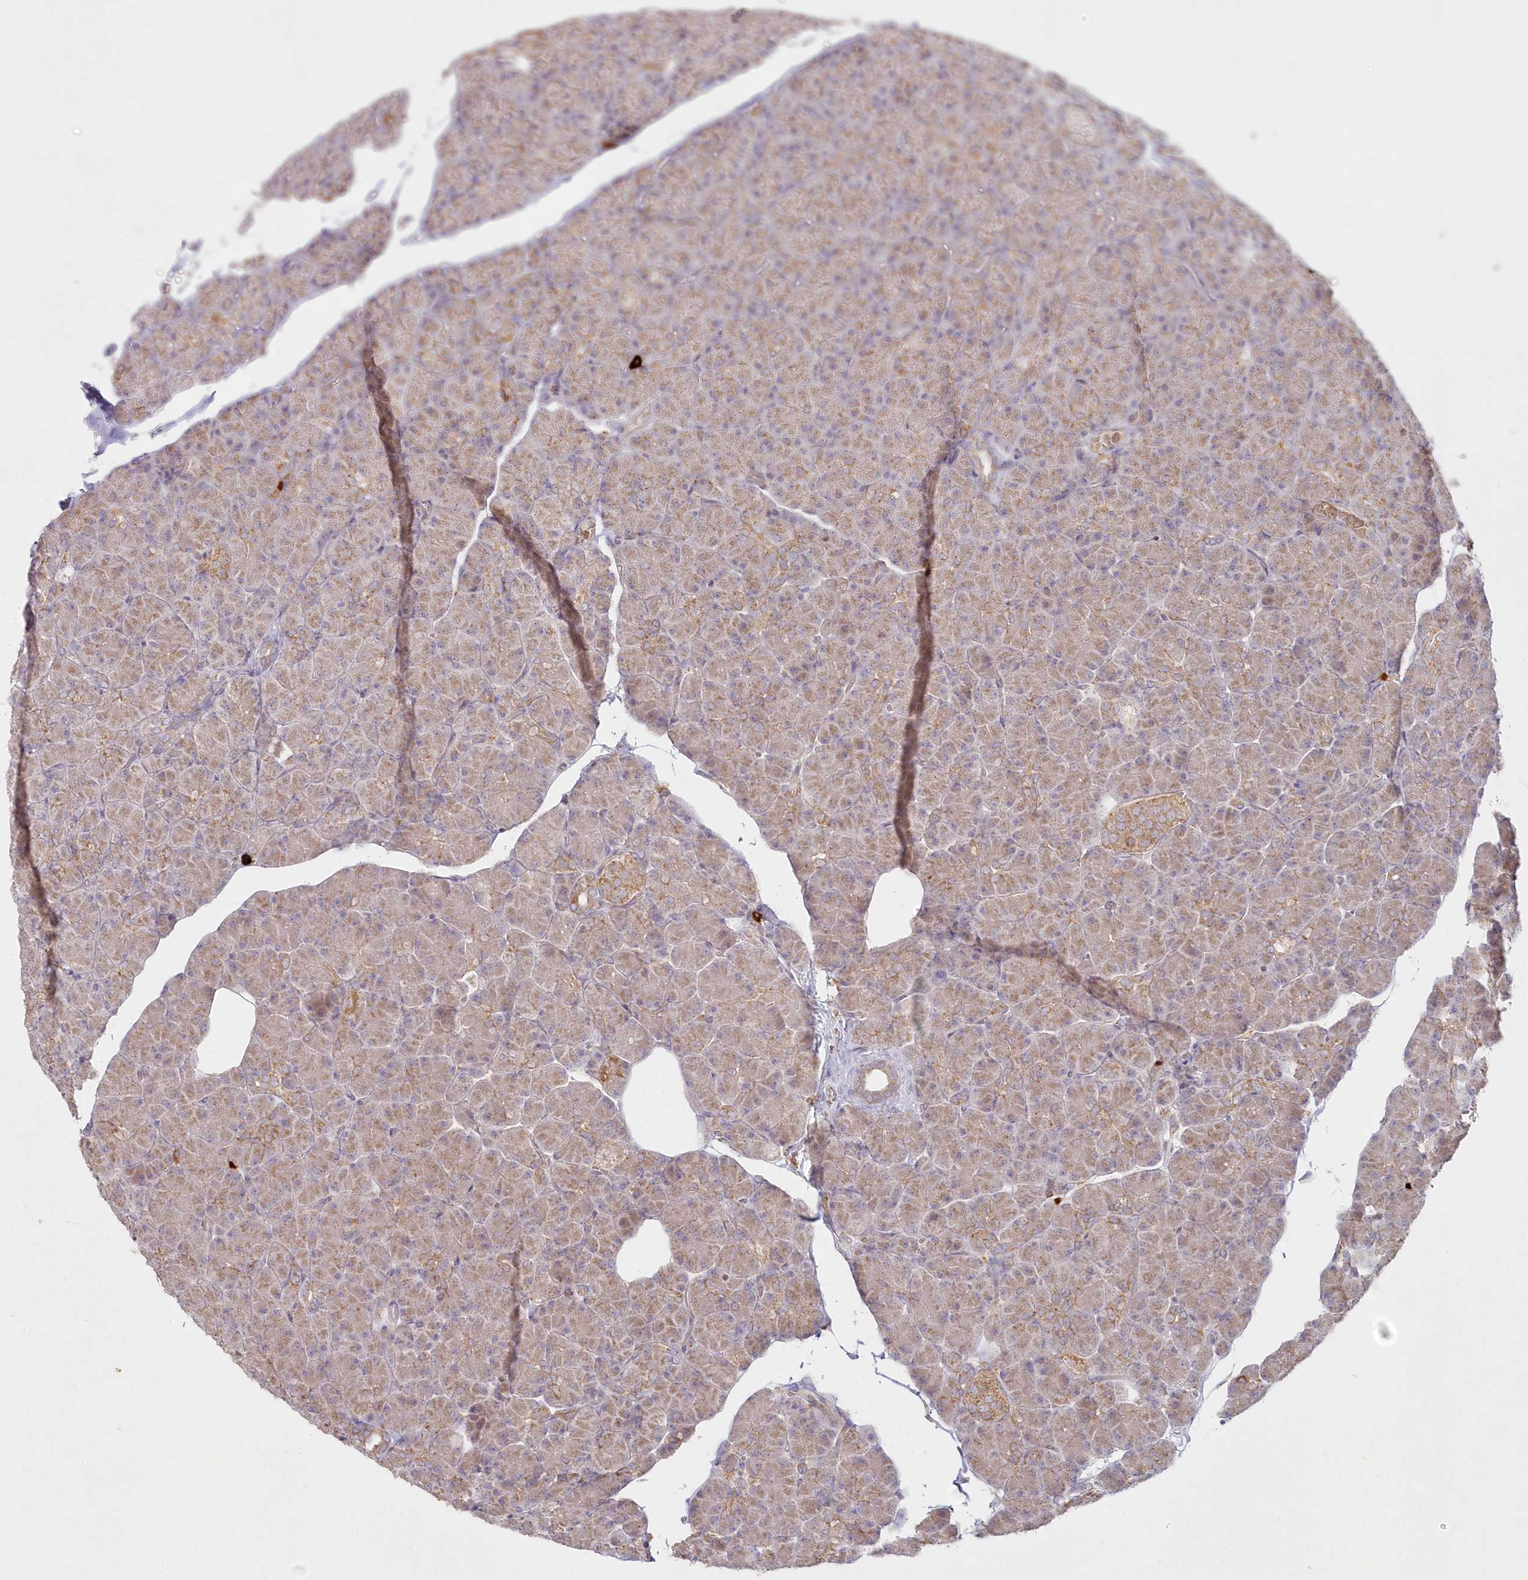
{"staining": {"intensity": "moderate", "quantity": ">75%", "location": "cytoplasmic/membranous"}, "tissue": "pancreas", "cell_type": "Exocrine glandular cells", "image_type": "normal", "snomed": [{"axis": "morphology", "description": "Normal tissue, NOS"}, {"axis": "topography", "description": "Pancreas"}], "caption": "DAB immunohistochemical staining of normal pancreas displays moderate cytoplasmic/membranous protein expression in approximately >75% of exocrine glandular cells.", "gene": "ARSB", "patient": {"sex": "female", "age": 43}}